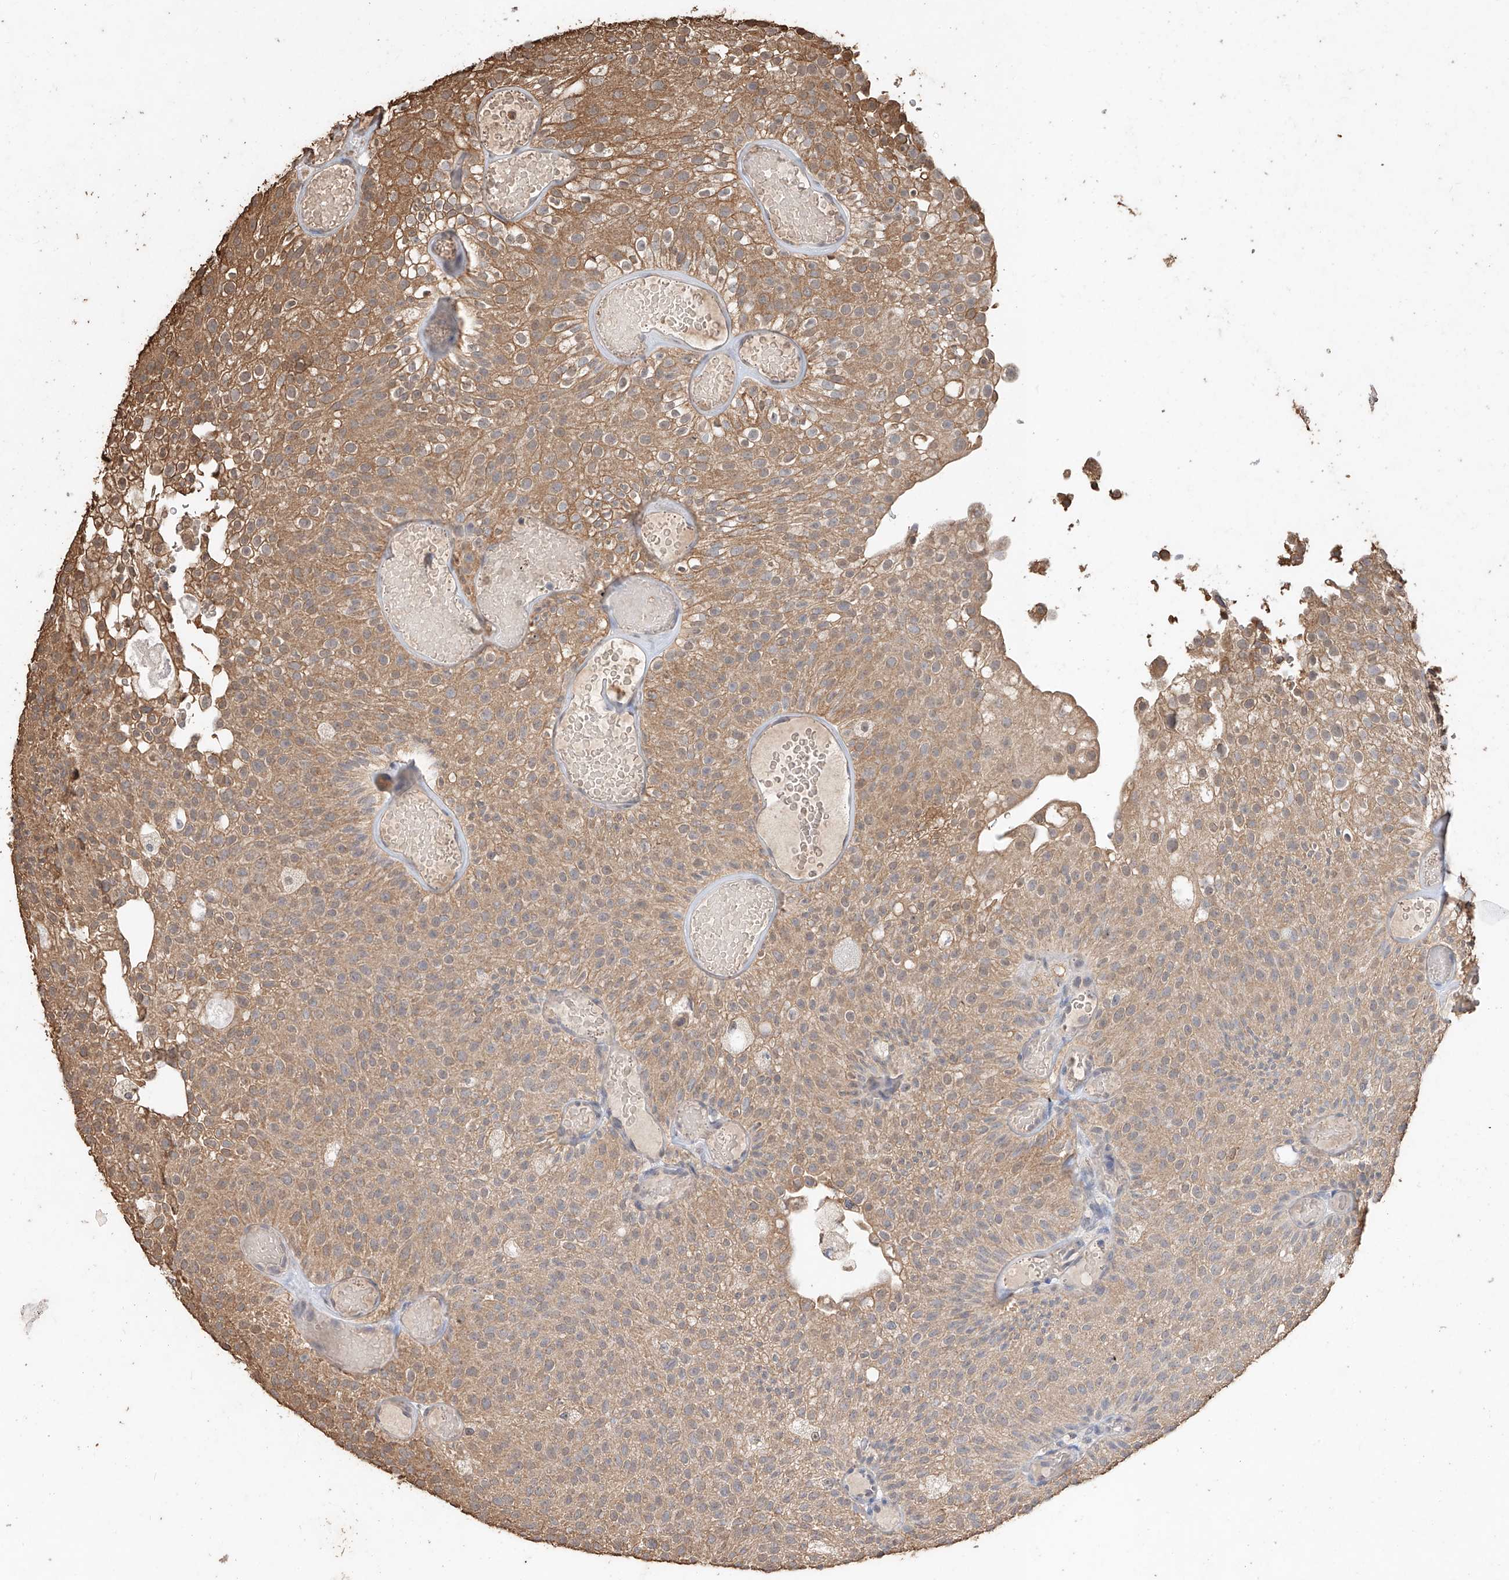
{"staining": {"intensity": "moderate", "quantity": ">75%", "location": "cytoplasmic/membranous"}, "tissue": "urothelial cancer", "cell_type": "Tumor cells", "image_type": "cancer", "snomed": [{"axis": "morphology", "description": "Urothelial carcinoma, Low grade"}, {"axis": "topography", "description": "Urinary bladder"}], "caption": "Moderate cytoplasmic/membranous staining is identified in about >75% of tumor cells in urothelial cancer.", "gene": "ELOVL1", "patient": {"sex": "male", "age": 78}}